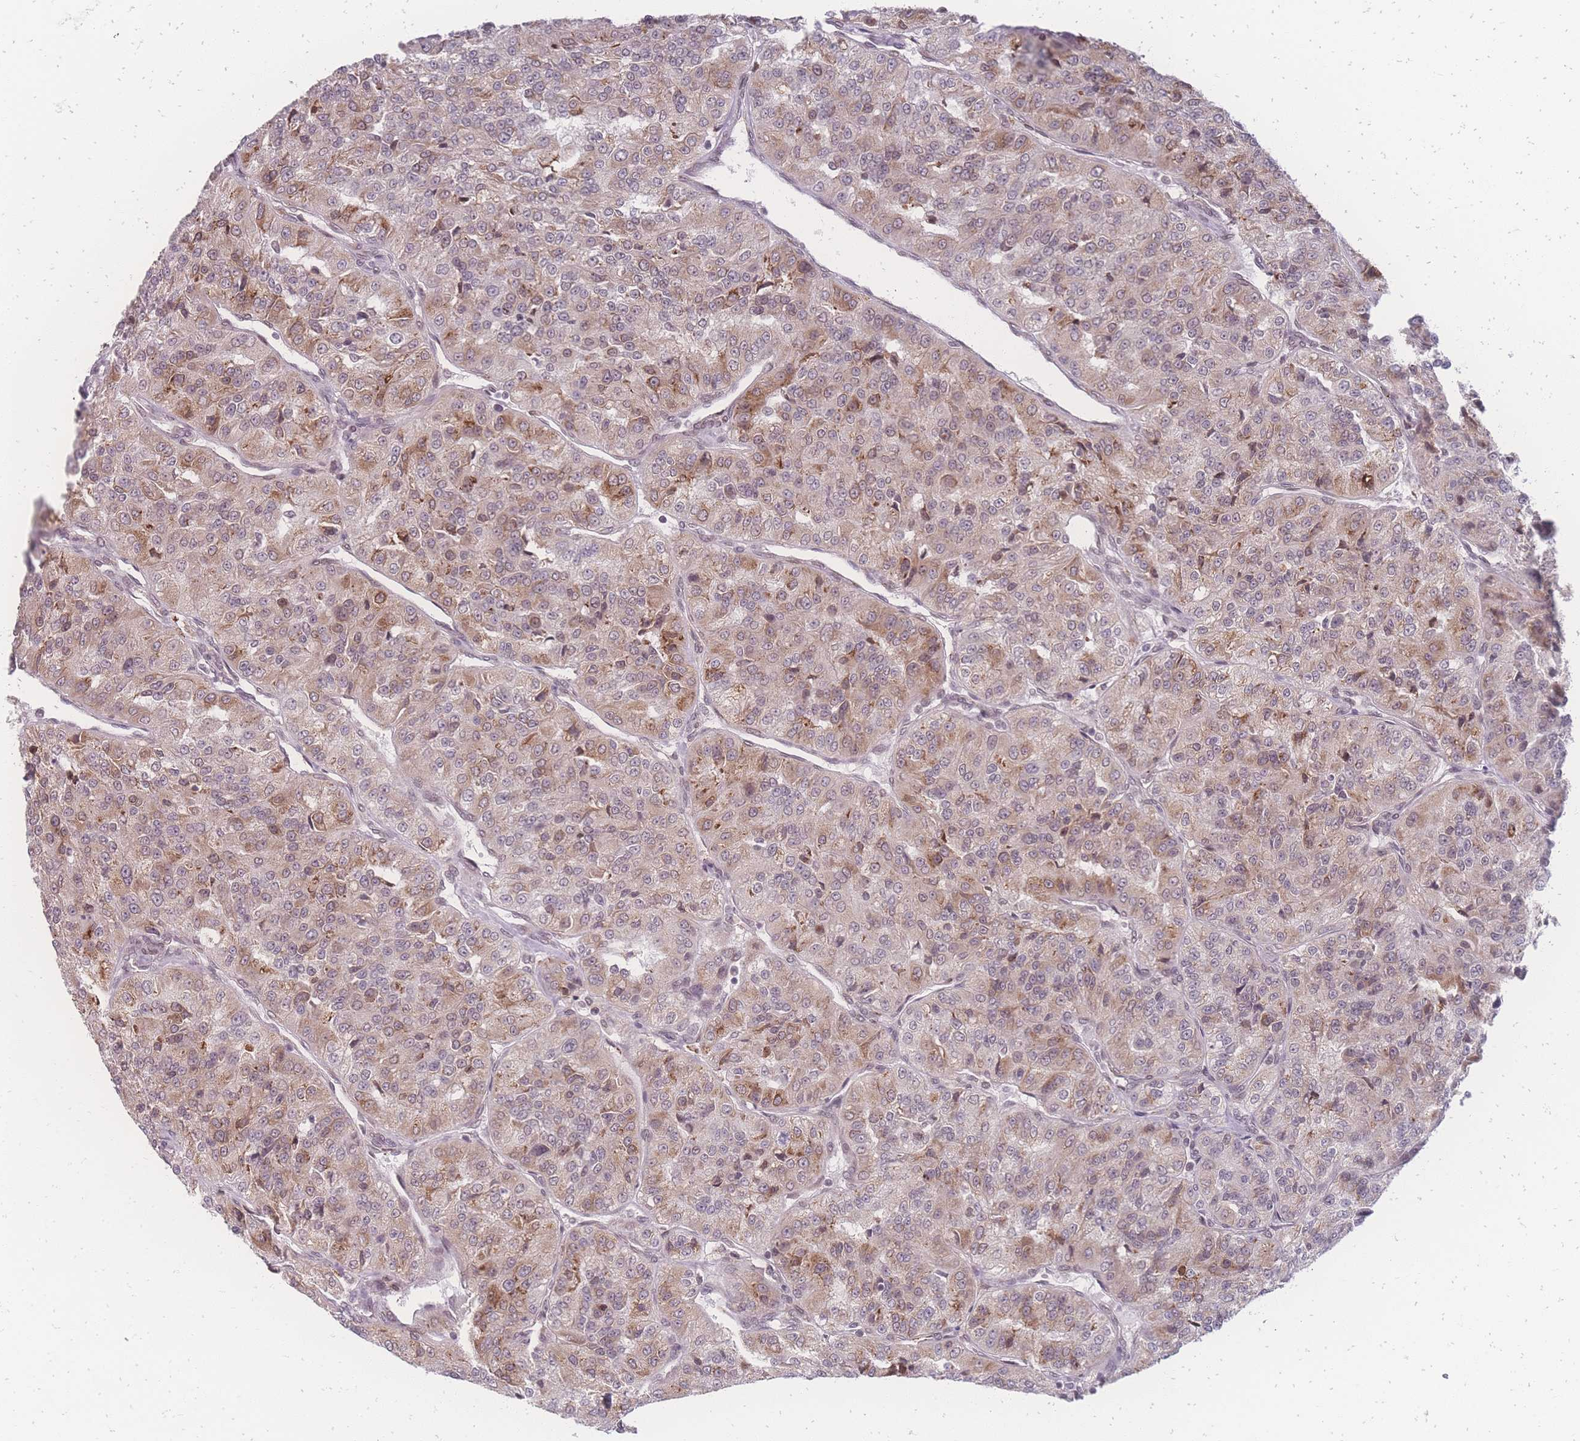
{"staining": {"intensity": "moderate", "quantity": "25%-75%", "location": "cytoplasmic/membranous"}, "tissue": "renal cancer", "cell_type": "Tumor cells", "image_type": "cancer", "snomed": [{"axis": "morphology", "description": "Adenocarcinoma, NOS"}, {"axis": "topography", "description": "Kidney"}], "caption": "The image shows staining of renal cancer (adenocarcinoma), revealing moderate cytoplasmic/membranous protein positivity (brown color) within tumor cells.", "gene": "ZC3H13", "patient": {"sex": "female", "age": 63}}